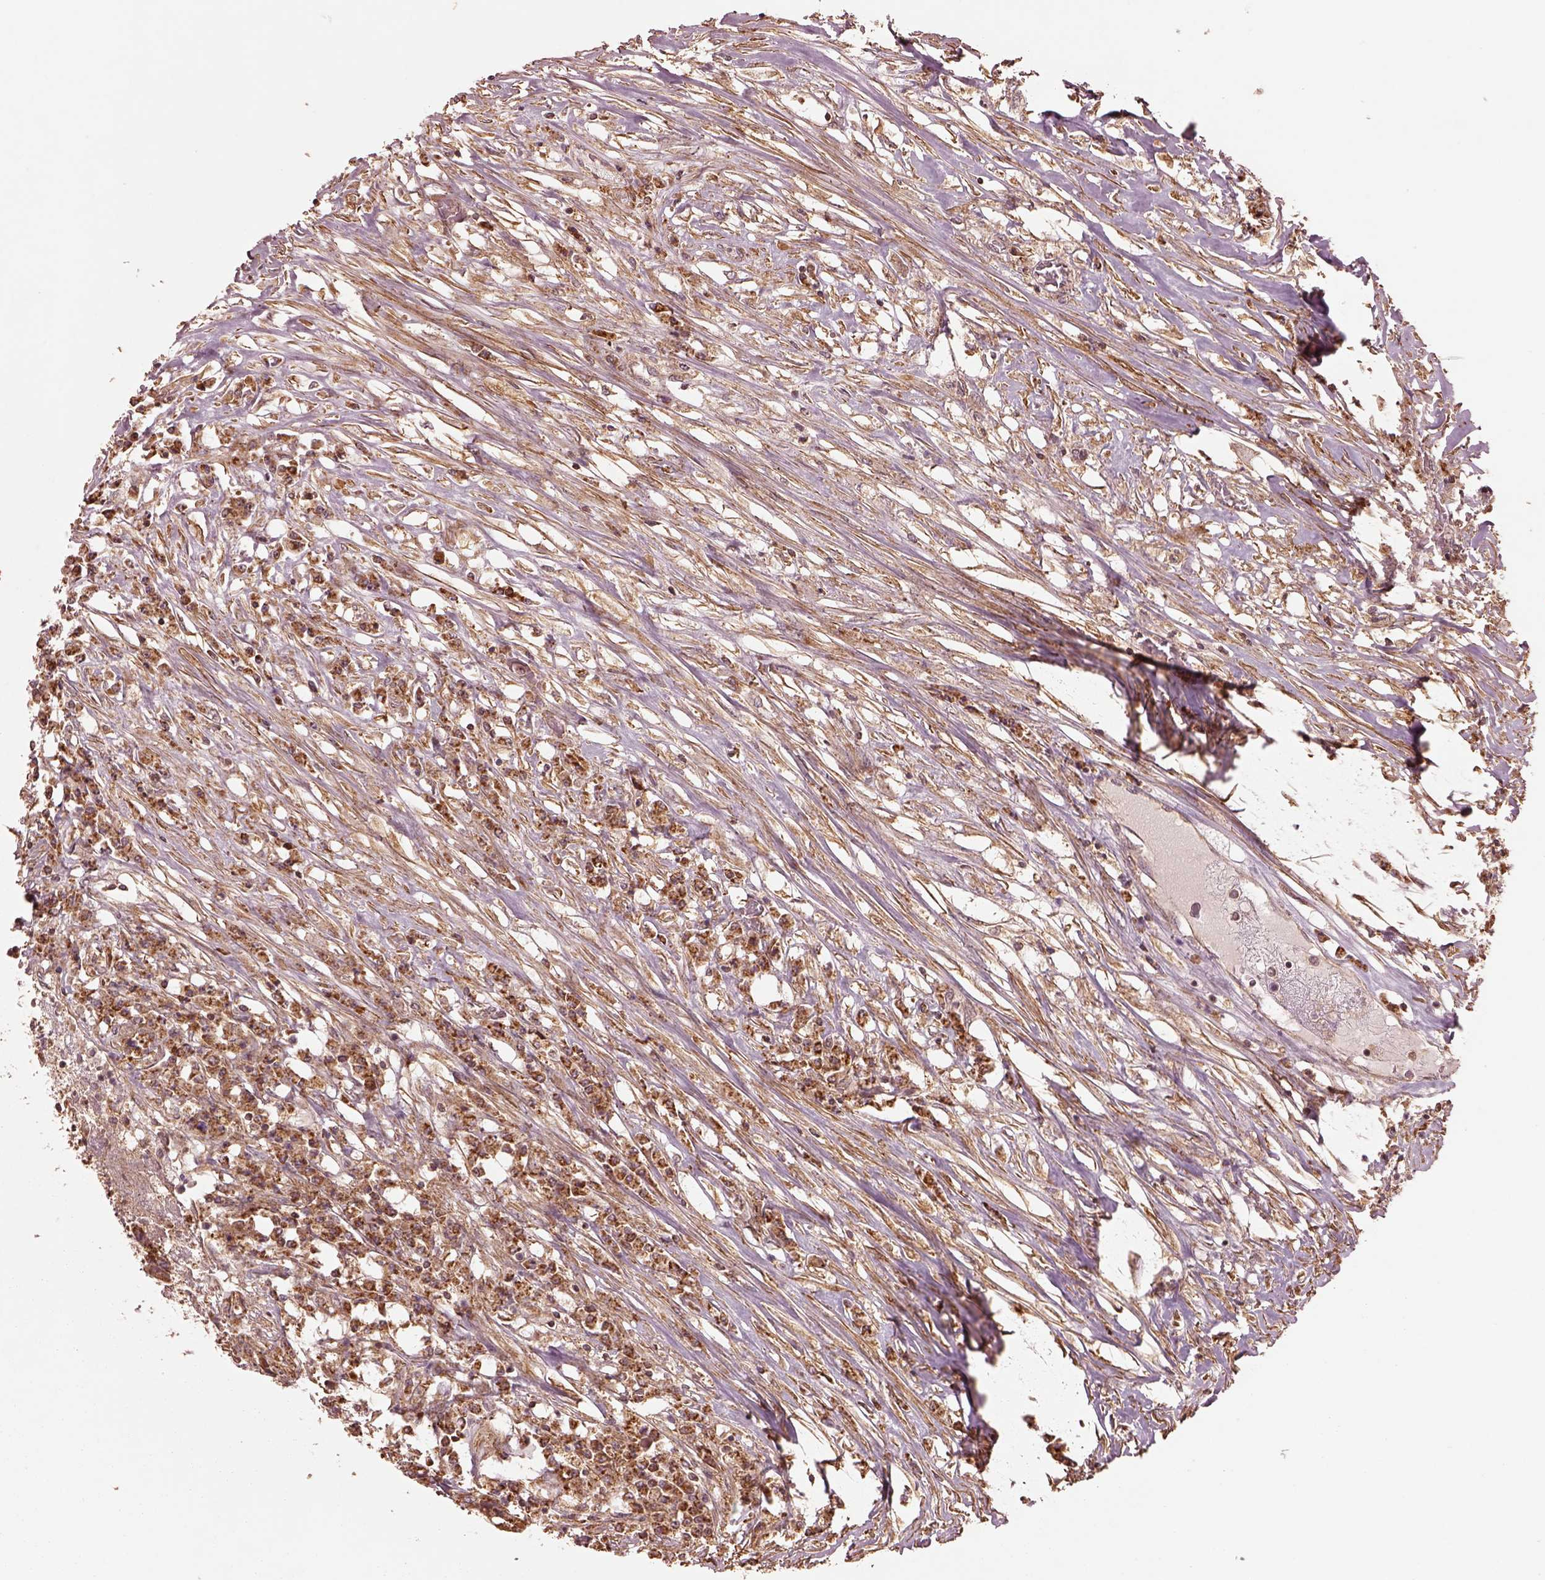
{"staining": {"intensity": "moderate", "quantity": ">75%", "location": "cytoplasmic/membranous"}, "tissue": "colorectal cancer", "cell_type": "Tumor cells", "image_type": "cancer", "snomed": [{"axis": "morphology", "description": "Adenocarcinoma, NOS"}, {"axis": "topography", "description": "Rectum"}], "caption": "High-power microscopy captured an IHC photomicrograph of adenocarcinoma (colorectal), revealing moderate cytoplasmic/membranous positivity in about >75% of tumor cells.", "gene": "SEL1L3", "patient": {"sex": "male", "age": 54}}